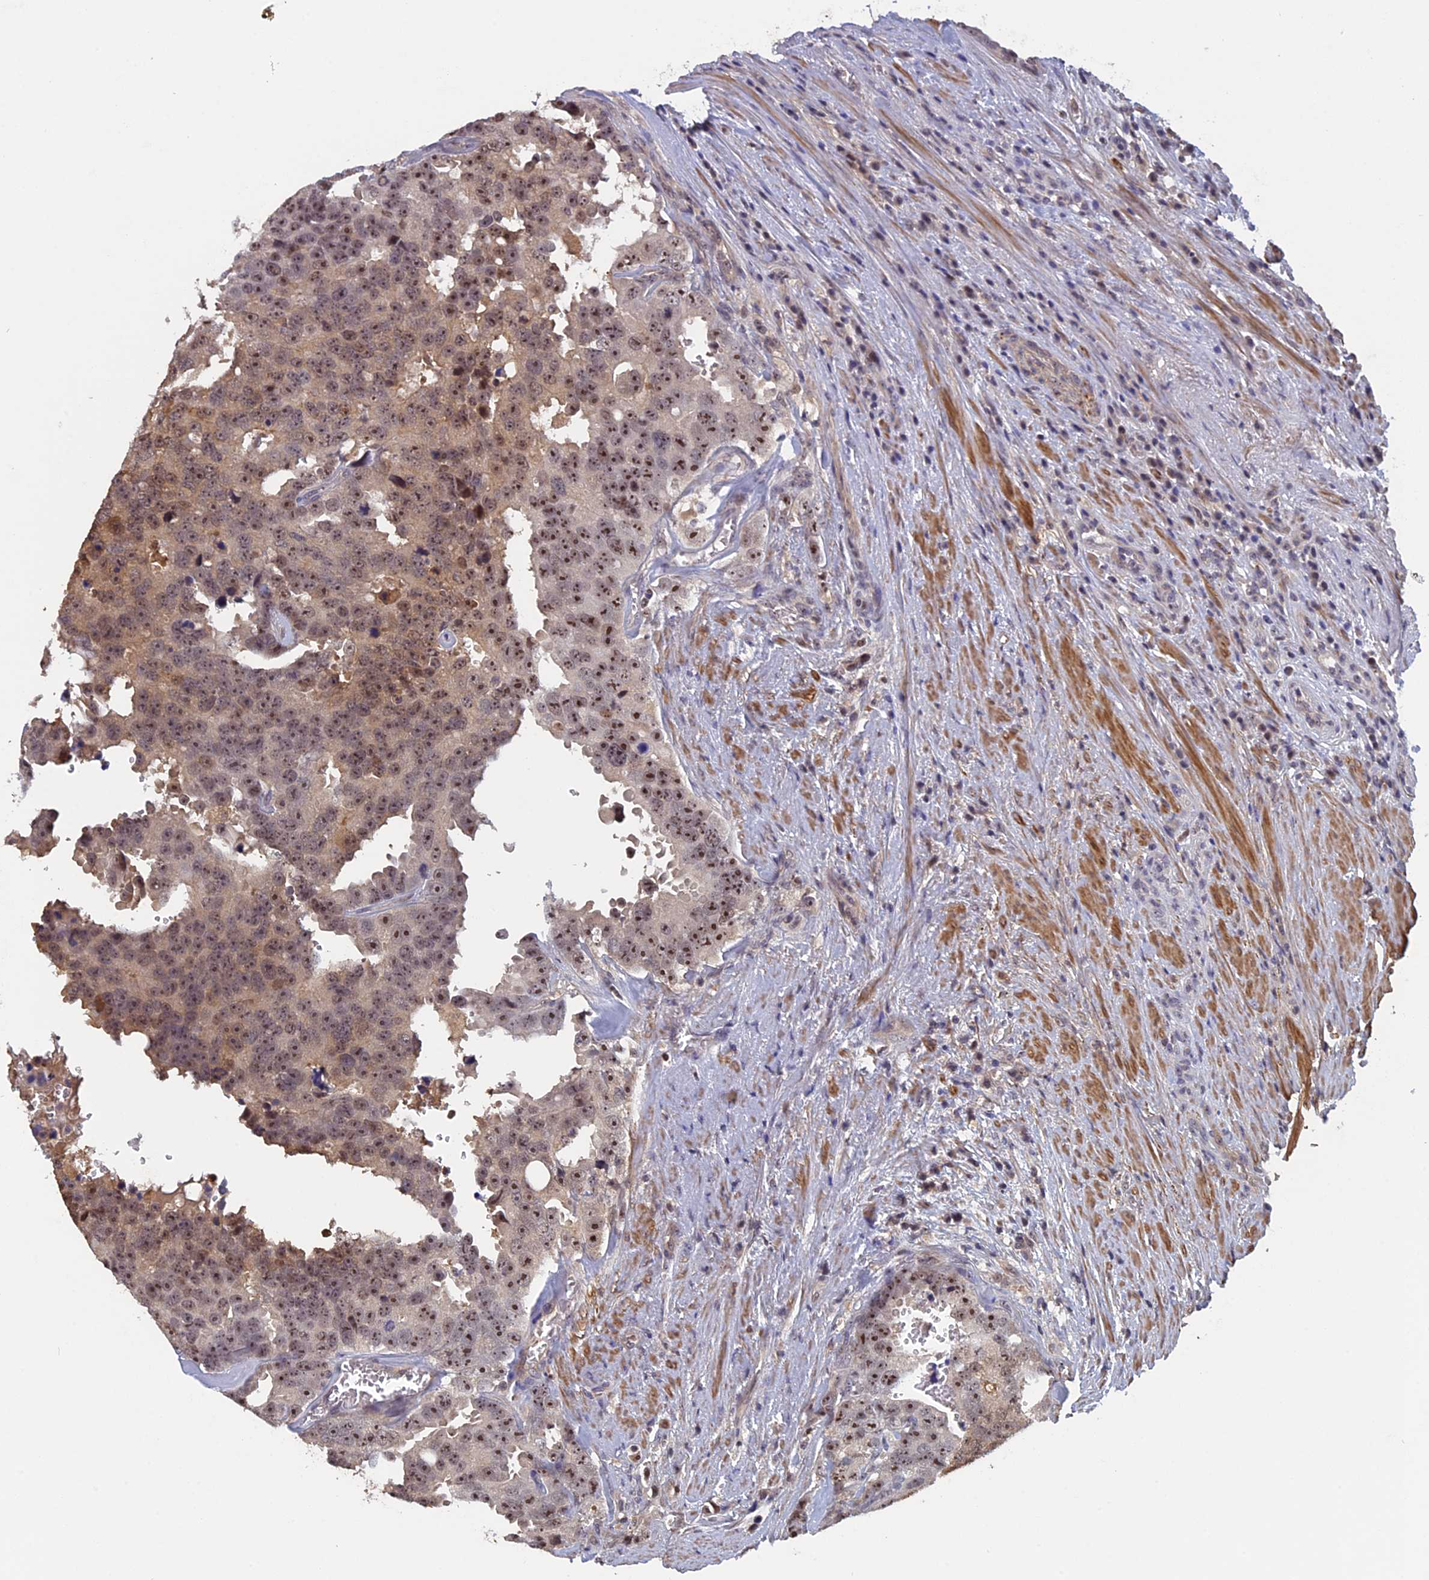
{"staining": {"intensity": "strong", "quantity": "25%-75%", "location": "nuclear"}, "tissue": "prostate cancer", "cell_type": "Tumor cells", "image_type": "cancer", "snomed": [{"axis": "morphology", "description": "Adenocarcinoma, High grade"}, {"axis": "topography", "description": "Prostate"}], "caption": "Immunohistochemistry of high-grade adenocarcinoma (prostate) reveals high levels of strong nuclear positivity in approximately 25%-75% of tumor cells.", "gene": "FAM98C", "patient": {"sex": "male", "age": 71}}